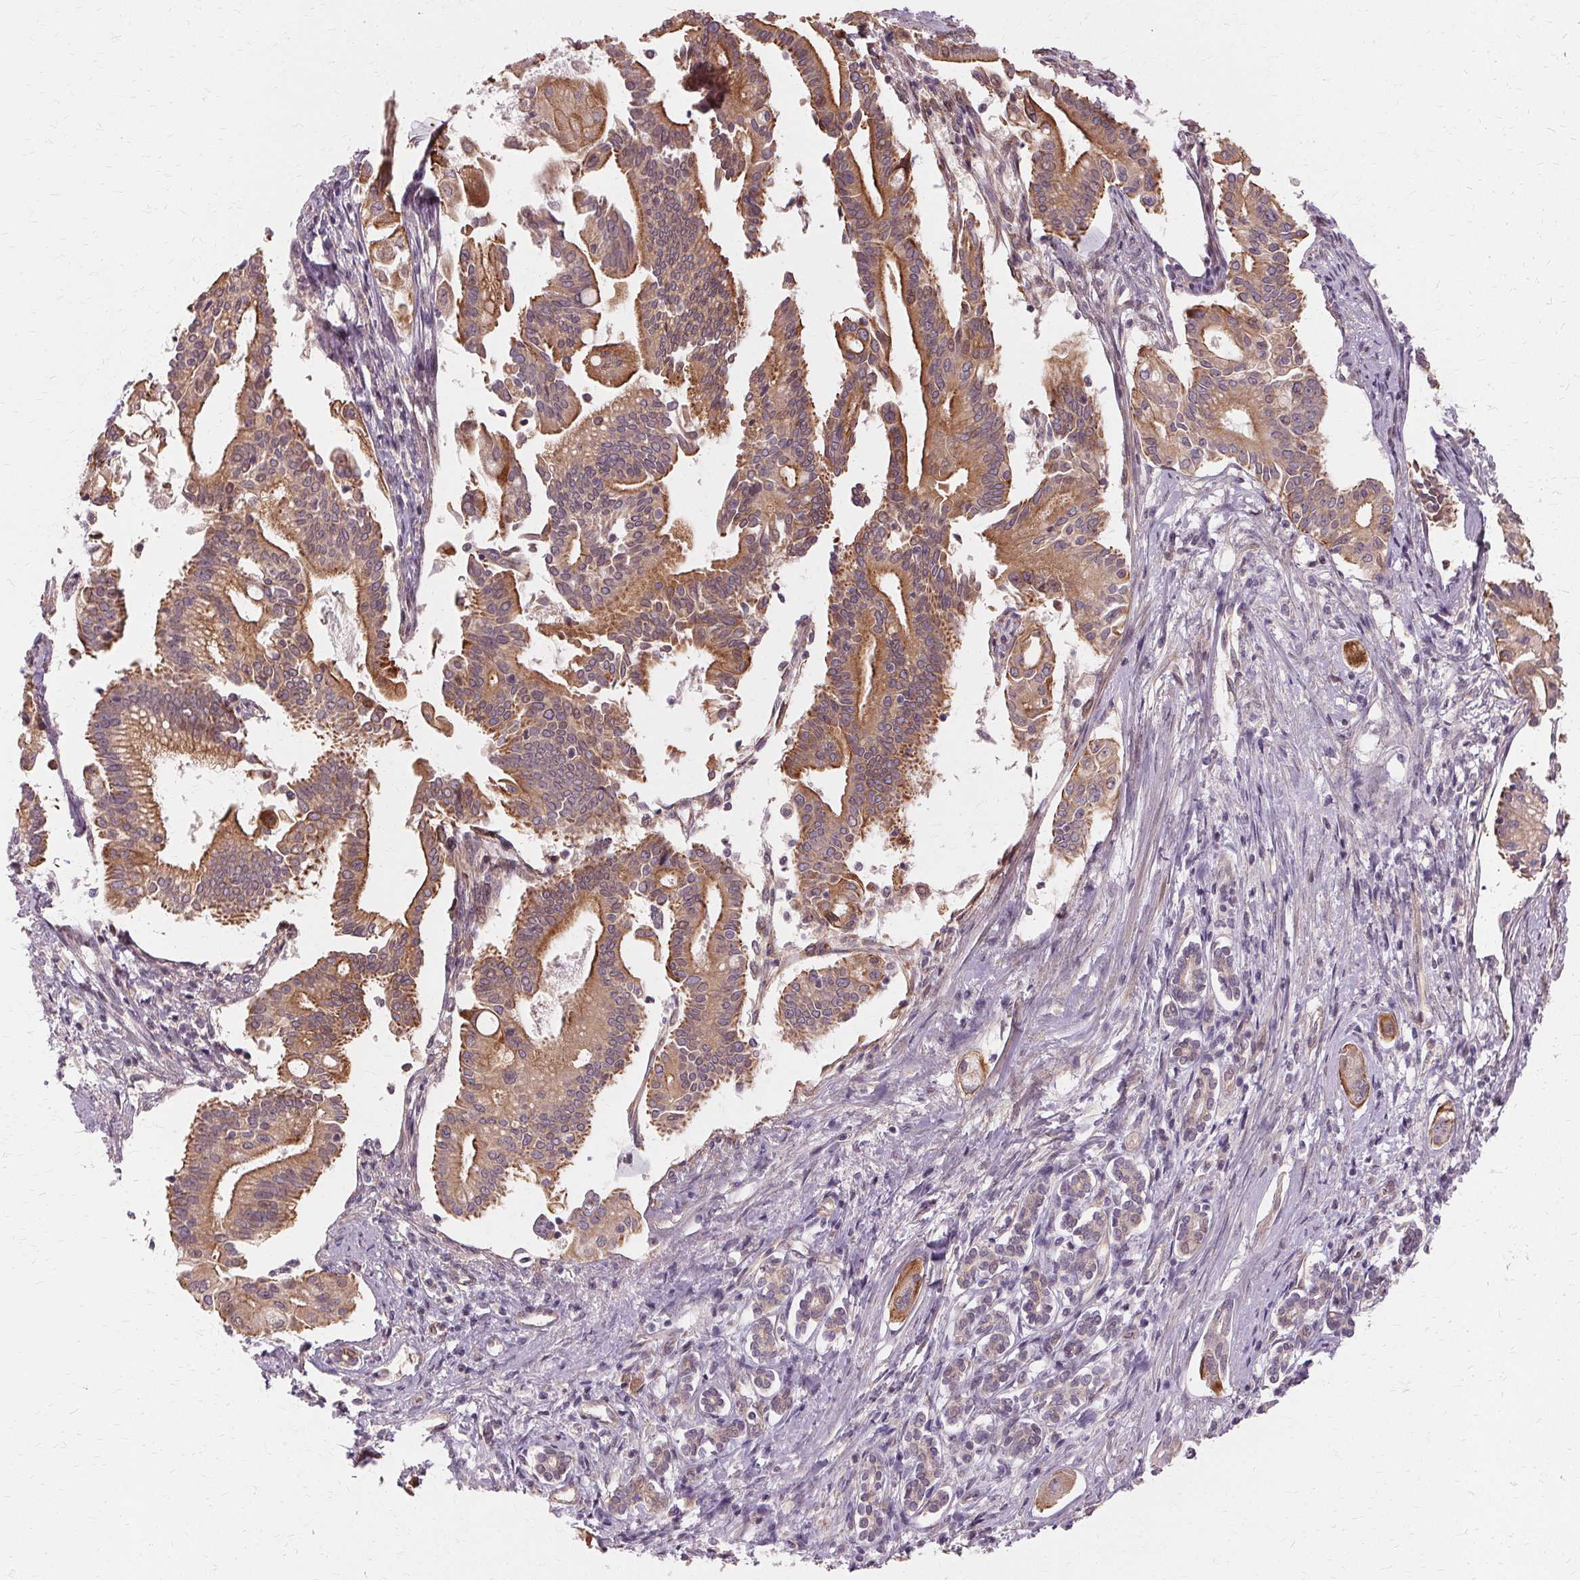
{"staining": {"intensity": "moderate", "quantity": ">75%", "location": "cytoplasmic/membranous"}, "tissue": "pancreatic cancer", "cell_type": "Tumor cells", "image_type": "cancer", "snomed": [{"axis": "morphology", "description": "Adenocarcinoma, NOS"}, {"axis": "topography", "description": "Pancreas"}], "caption": "Moderate cytoplasmic/membranous protein staining is seen in approximately >75% of tumor cells in pancreatic cancer. (DAB (3,3'-diaminobenzidine) = brown stain, brightfield microscopy at high magnification).", "gene": "USP8", "patient": {"sex": "female", "age": 68}}